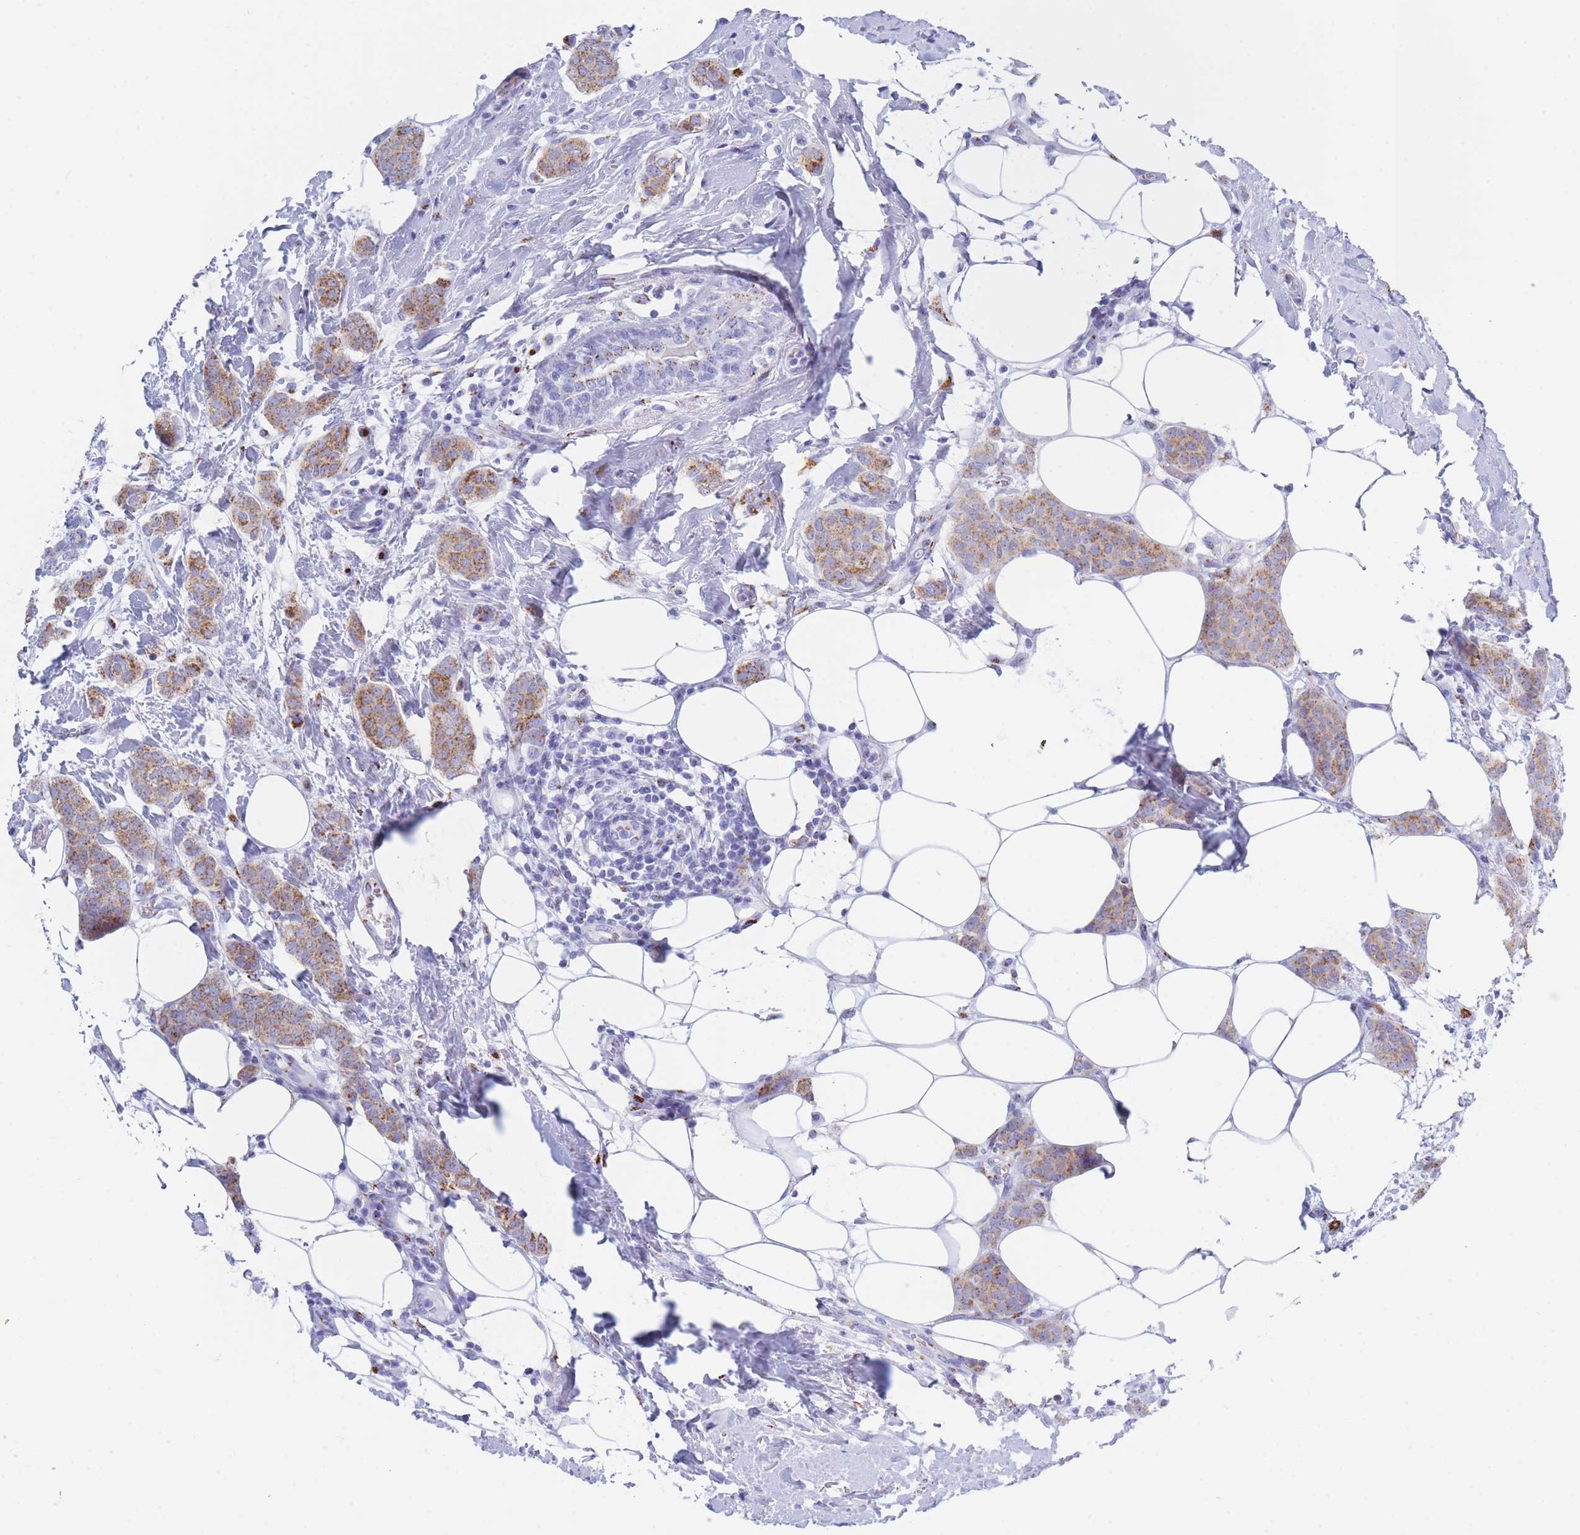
{"staining": {"intensity": "moderate", "quantity": "25%-75%", "location": "cytoplasmic/membranous"}, "tissue": "breast cancer", "cell_type": "Tumor cells", "image_type": "cancer", "snomed": [{"axis": "morphology", "description": "Duct carcinoma"}, {"axis": "topography", "description": "Breast"}], "caption": "A brown stain highlights moderate cytoplasmic/membranous positivity of a protein in human breast intraductal carcinoma tumor cells. (DAB IHC, brown staining for protein, blue staining for nuclei).", "gene": "FAM3C", "patient": {"sex": "female", "age": 72}}